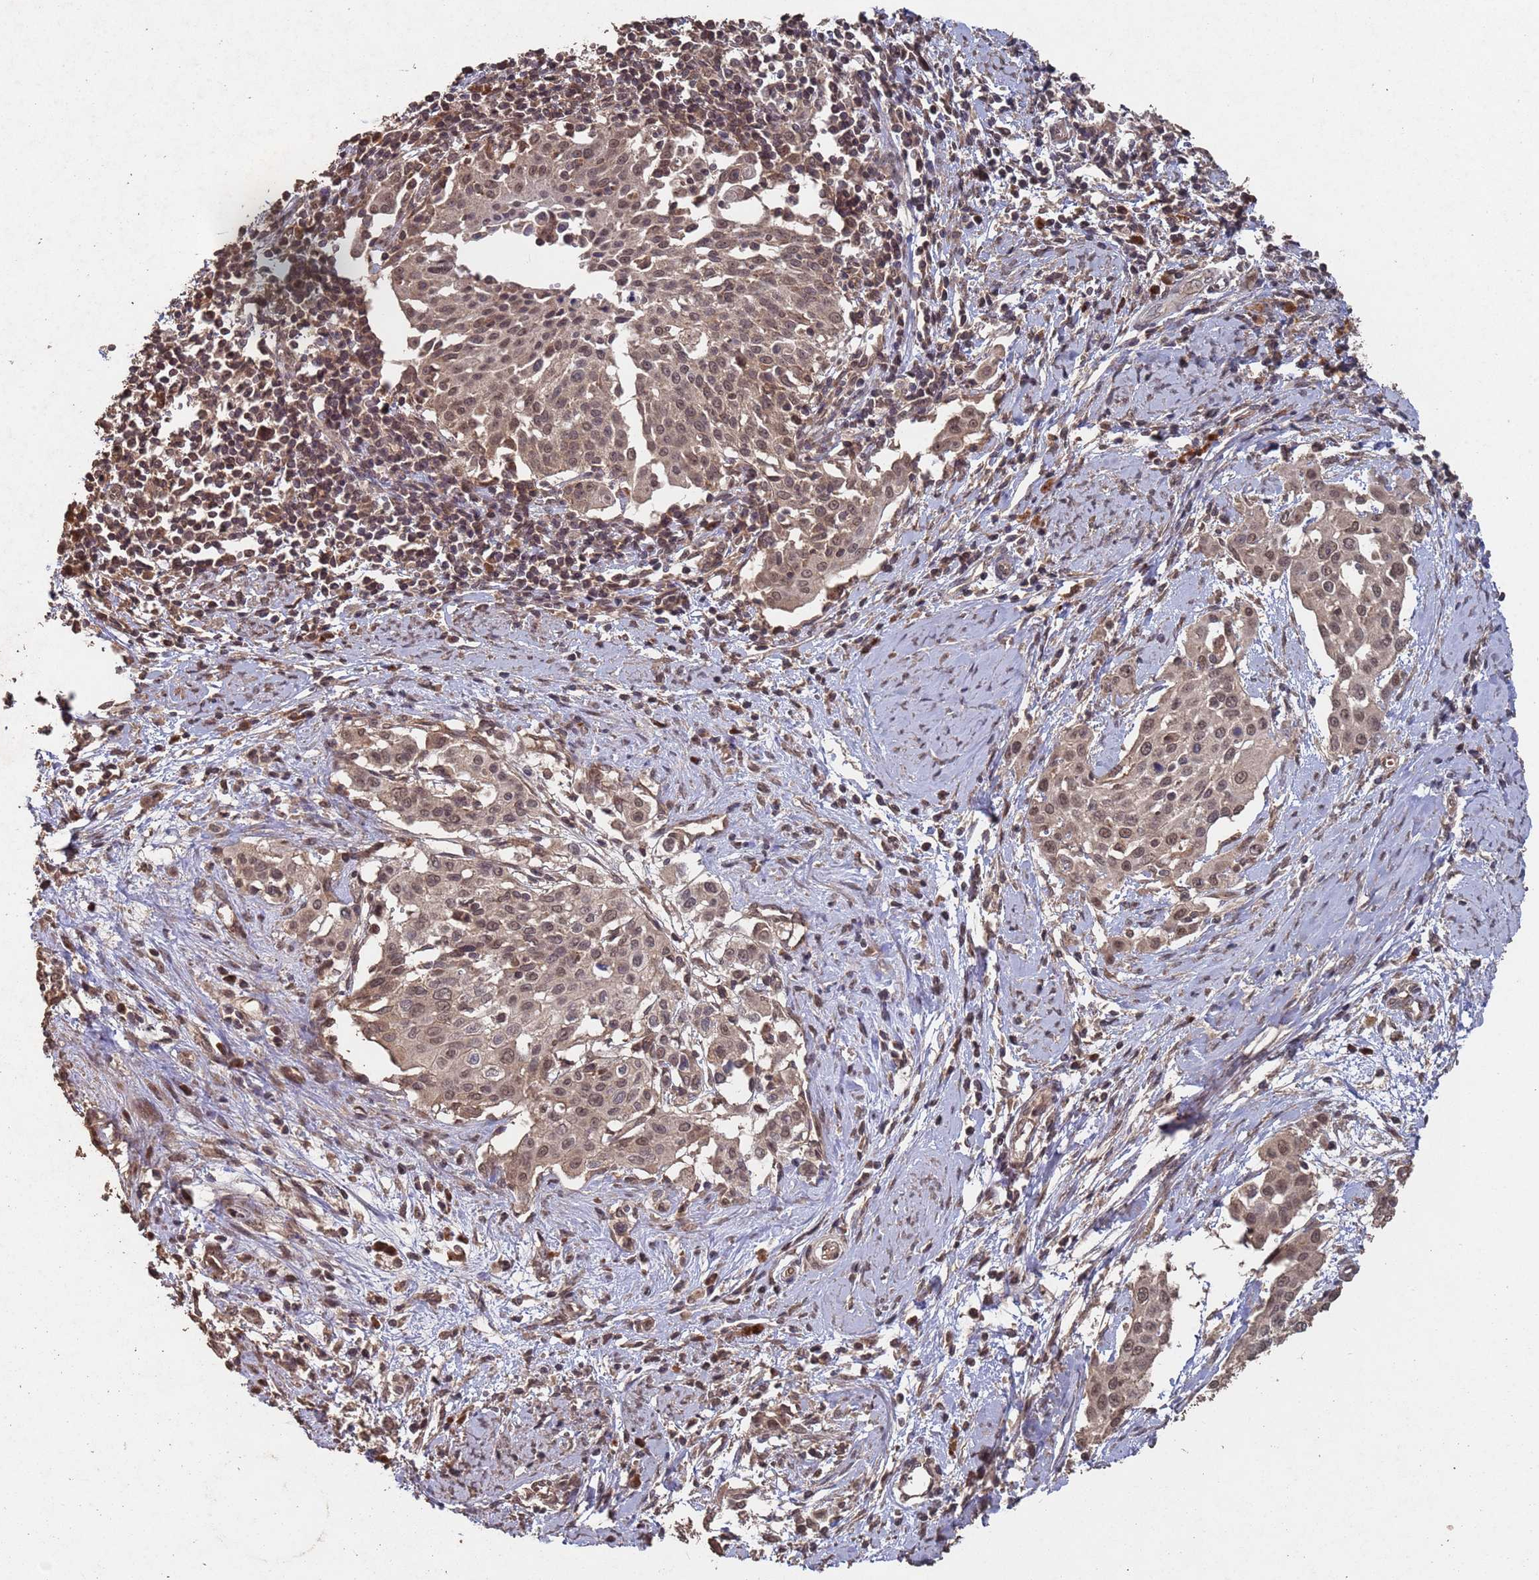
{"staining": {"intensity": "weak", "quantity": ">75%", "location": "cytoplasmic/membranous,nuclear"}, "tissue": "cervical cancer", "cell_type": "Tumor cells", "image_type": "cancer", "snomed": [{"axis": "morphology", "description": "Squamous cell carcinoma, NOS"}, {"axis": "topography", "description": "Cervix"}], "caption": "Human squamous cell carcinoma (cervical) stained with a brown dye demonstrates weak cytoplasmic/membranous and nuclear positive expression in about >75% of tumor cells.", "gene": "FRAT1", "patient": {"sex": "female", "age": 44}}